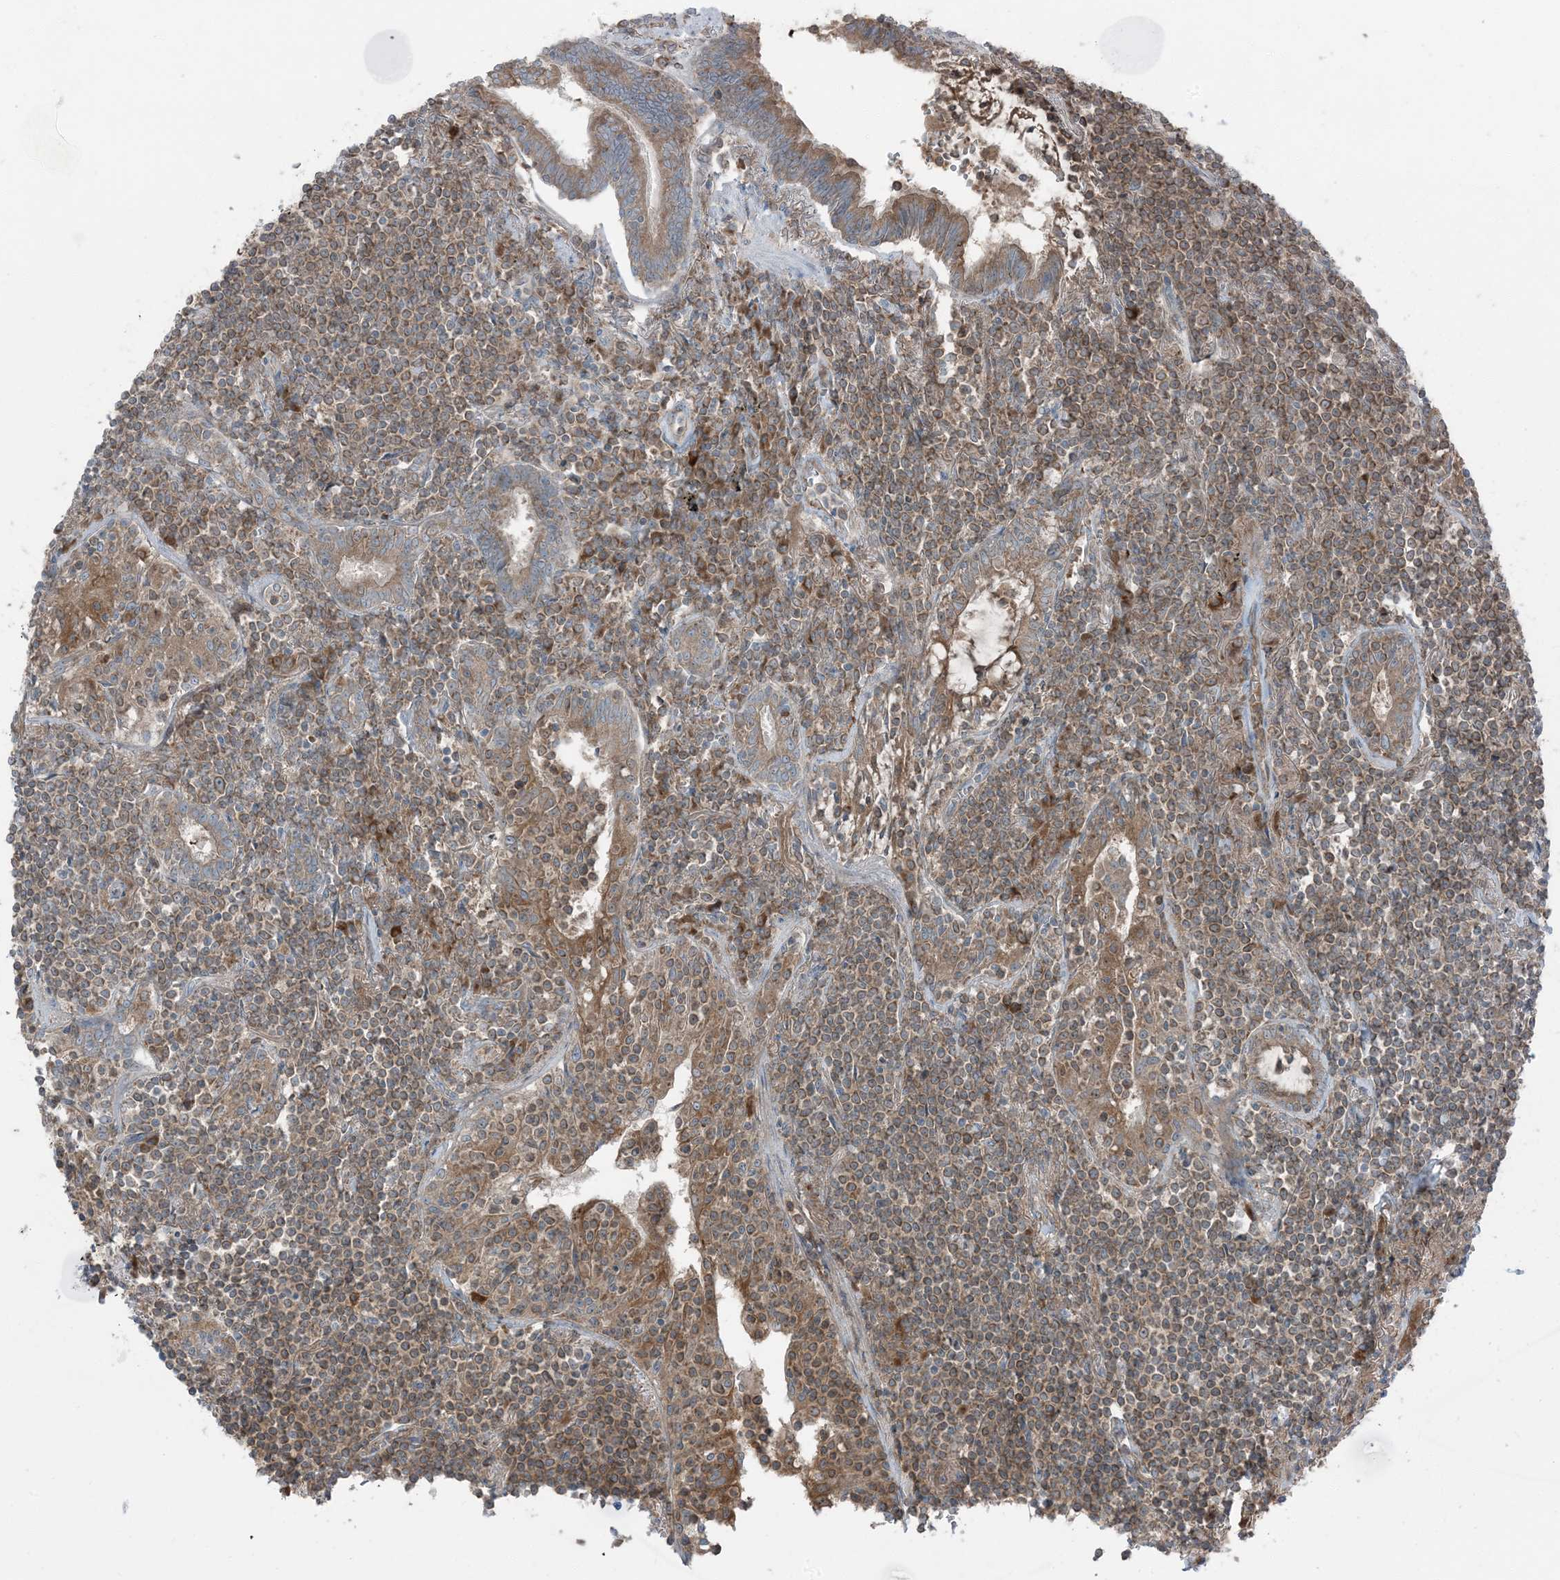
{"staining": {"intensity": "moderate", "quantity": ">75%", "location": "cytoplasmic/membranous"}, "tissue": "lymphoma", "cell_type": "Tumor cells", "image_type": "cancer", "snomed": [{"axis": "morphology", "description": "Malignant lymphoma, non-Hodgkin's type, Low grade"}, {"axis": "topography", "description": "Lung"}], "caption": "Approximately >75% of tumor cells in human malignant lymphoma, non-Hodgkin's type (low-grade) reveal moderate cytoplasmic/membranous protein staining as visualized by brown immunohistochemical staining.", "gene": "RAB3GAP1", "patient": {"sex": "female", "age": 71}}